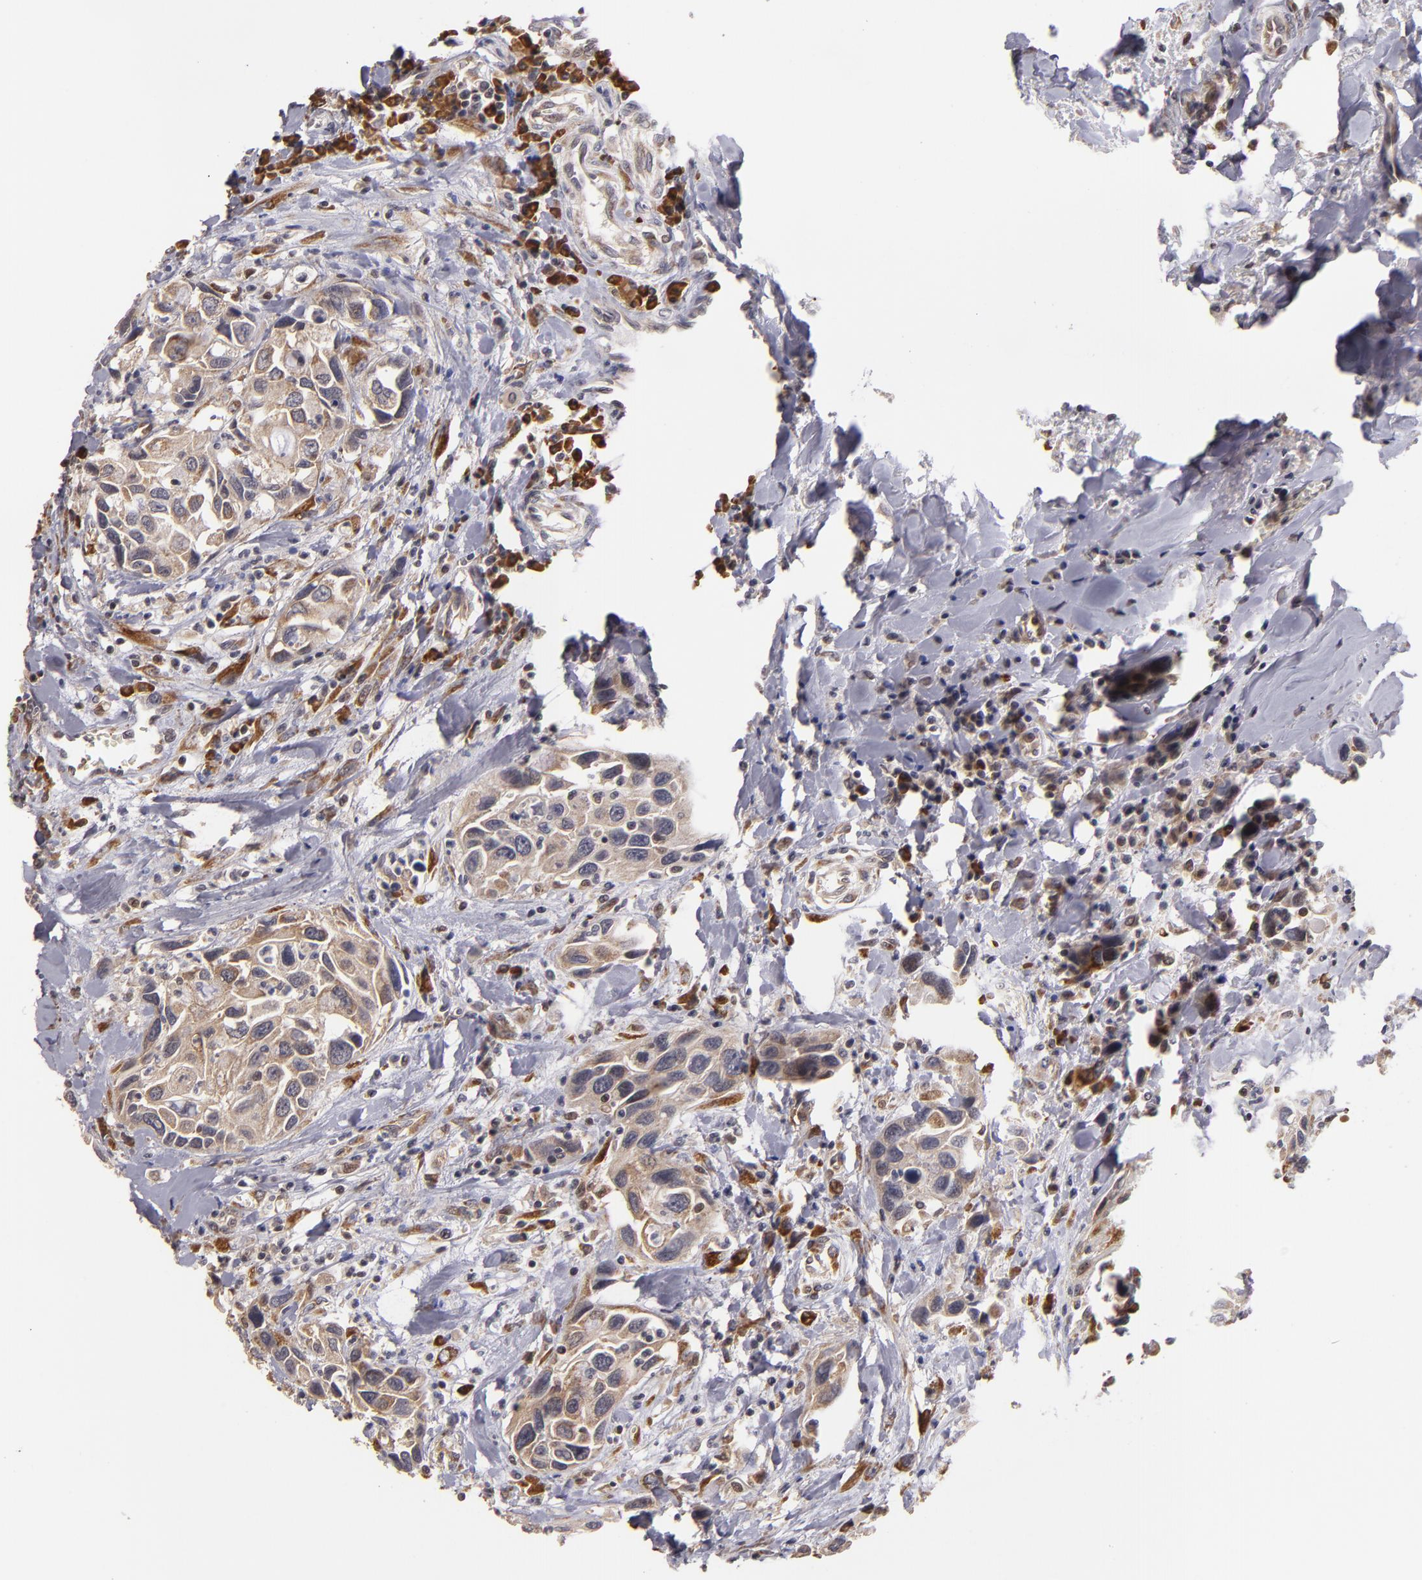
{"staining": {"intensity": "weak", "quantity": ">75%", "location": "cytoplasmic/membranous"}, "tissue": "urothelial cancer", "cell_type": "Tumor cells", "image_type": "cancer", "snomed": [{"axis": "morphology", "description": "Urothelial carcinoma, High grade"}, {"axis": "topography", "description": "Urinary bladder"}], "caption": "The micrograph reveals immunohistochemical staining of urothelial carcinoma (high-grade). There is weak cytoplasmic/membranous expression is identified in about >75% of tumor cells. Using DAB (brown) and hematoxylin (blue) stains, captured at high magnification using brightfield microscopy.", "gene": "CASP1", "patient": {"sex": "male", "age": 66}}